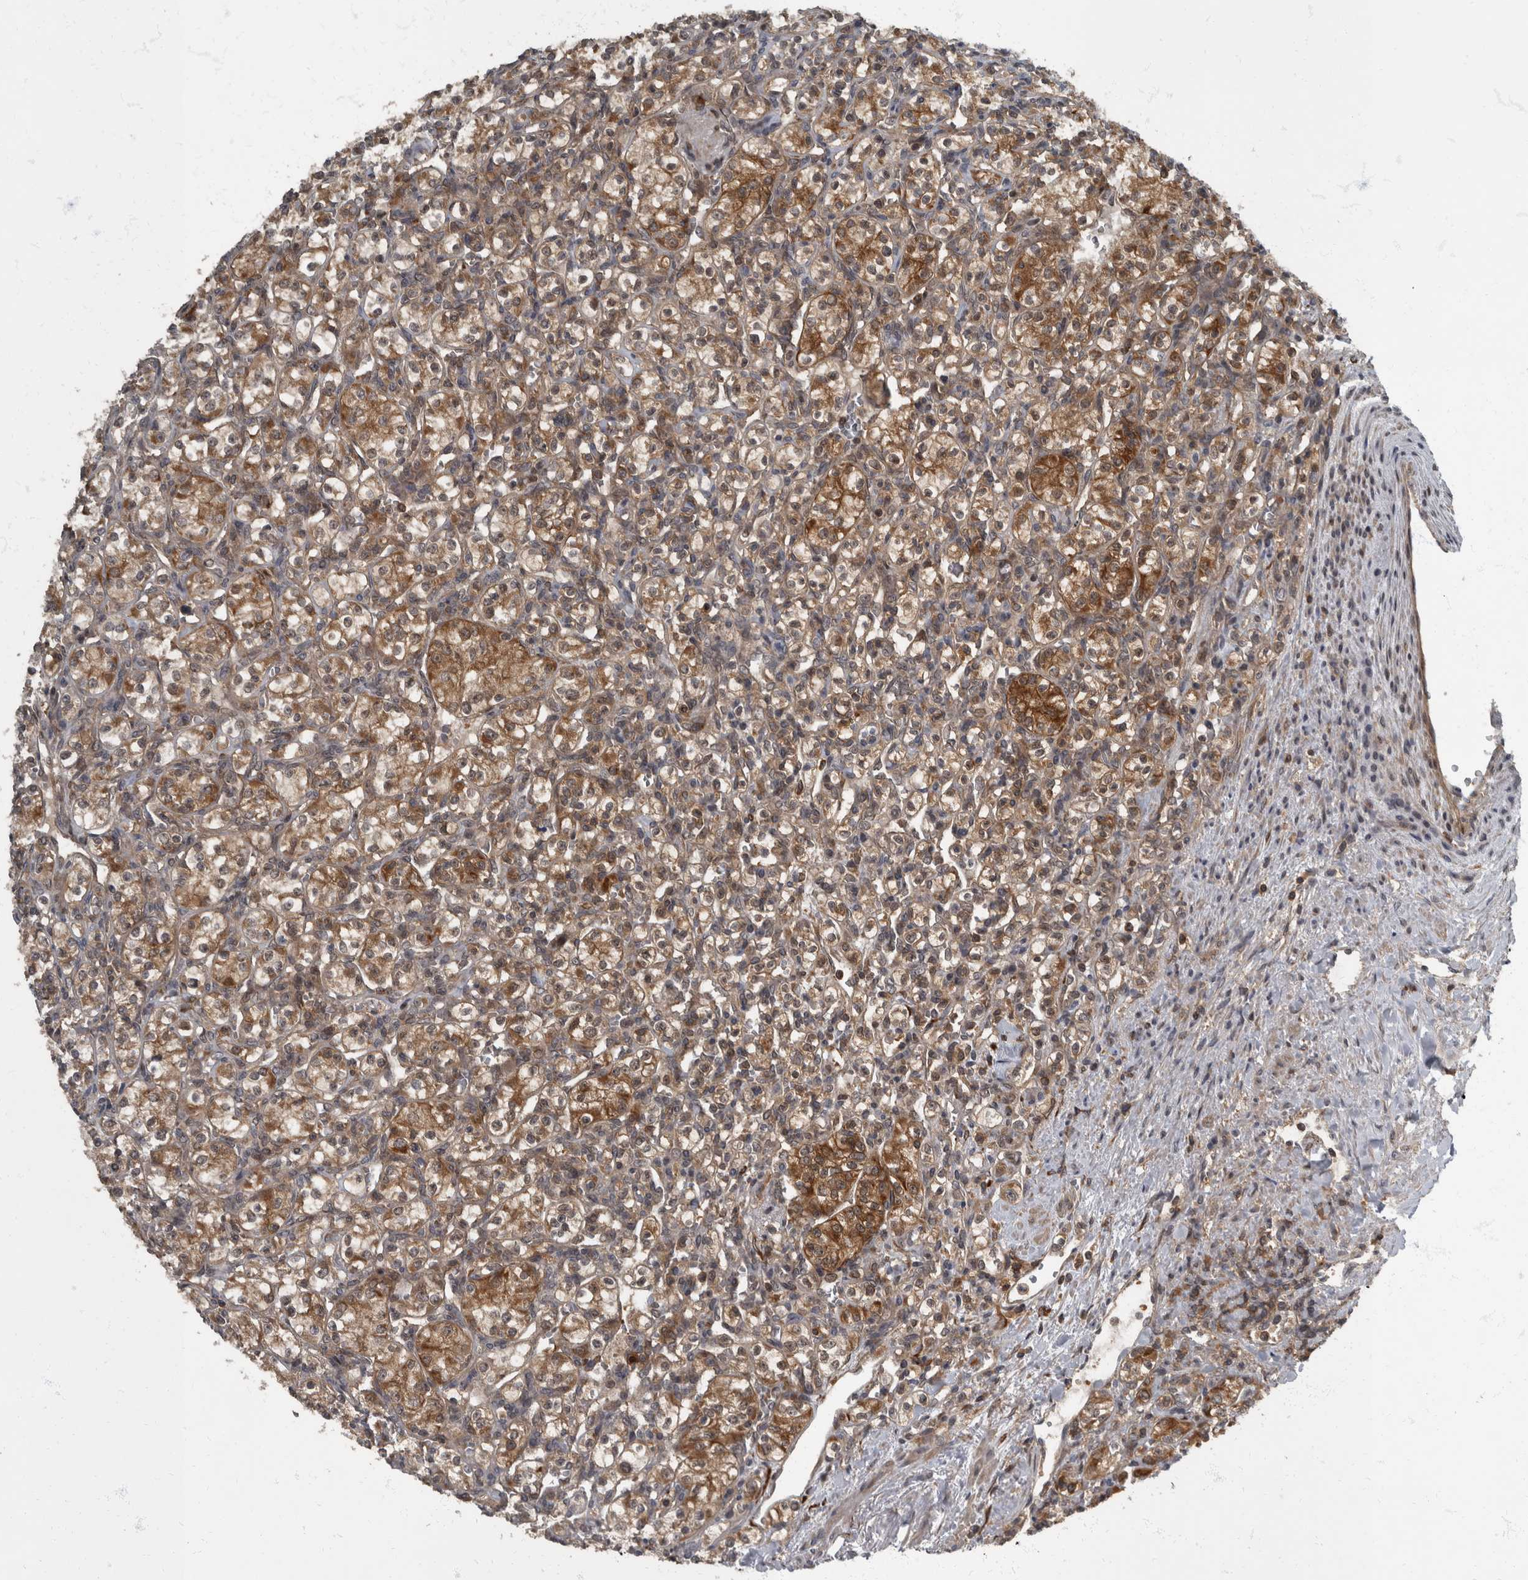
{"staining": {"intensity": "moderate", "quantity": ">75%", "location": "cytoplasmic/membranous"}, "tissue": "renal cancer", "cell_type": "Tumor cells", "image_type": "cancer", "snomed": [{"axis": "morphology", "description": "Adenocarcinoma, NOS"}, {"axis": "topography", "description": "Kidney"}], "caption": "Protein expression analysis of human renal cancer (adenocarcinoma) reveals moderate cytoplasmic/membranous positivity in about >75% of tumor cells.", "gene": "RABGGTB", "patient": {"sex": "male", "age": 77}}